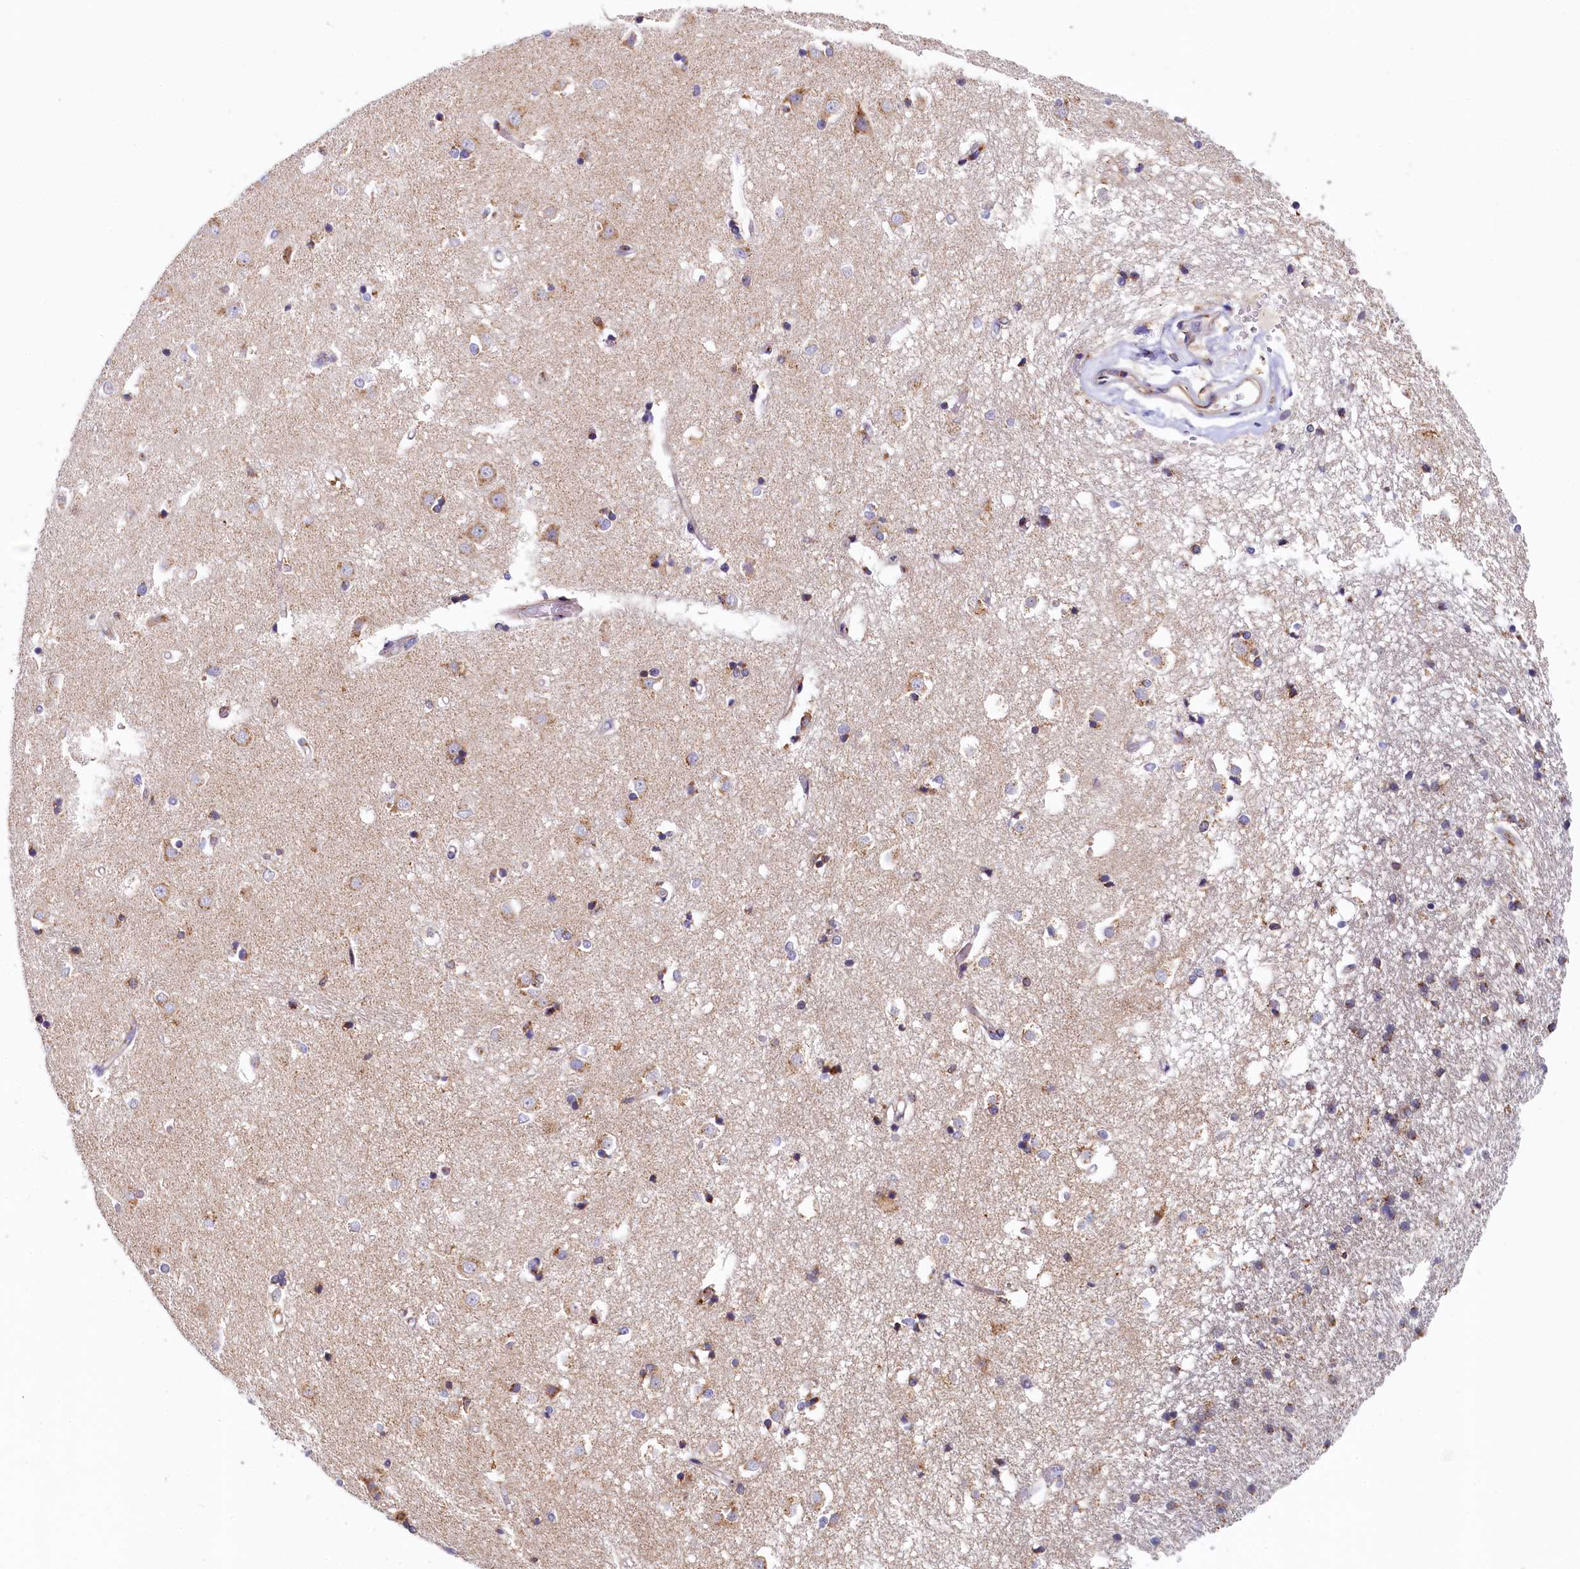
{"staining": {"intensity": "moderate", "quantity": "25%-75%", "location": "cytoplasmic/membranous"}, "tissue": "caudate", "cell_type": "Glial cells", "image_type": "normal", "snomed": [{"axis": "morphology", "description": "Normal tissue, NOS"}, {"axis": "topography", "description": "Lateral ventricle wall"}], "caption": "Immunohistochemical staining of unremarkable human caudate demonstrates moderate cytoplasmic/membranous protein expression in about 25%-75% of glial cells. (DAB IHC, brown staining for protein, blue staining for nuclei).", "gene": "BET1L", "patient": {"sex": "male", "age": 45}}